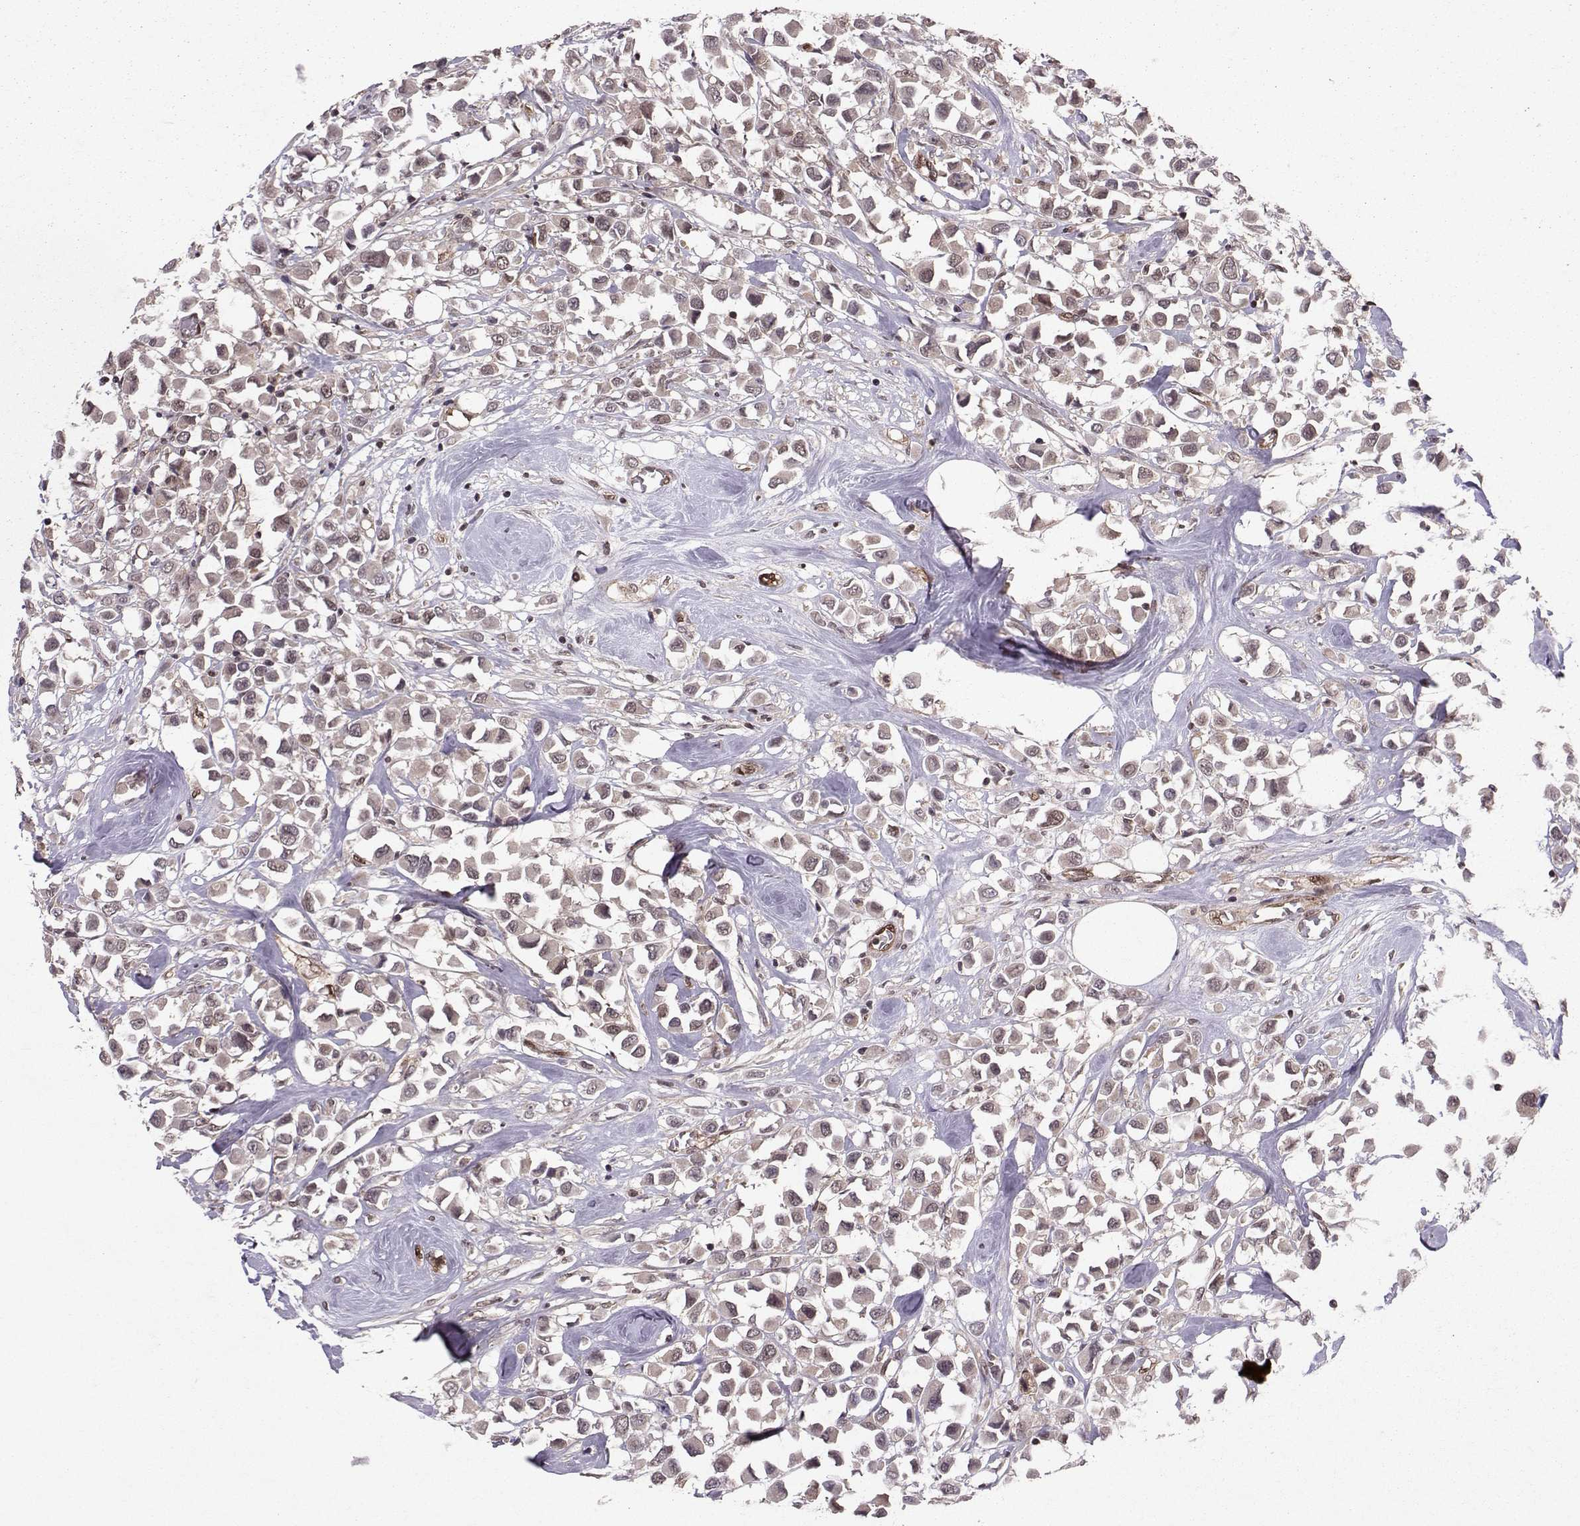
{"staining": {"intensity": "weak", "quantity": "<25%", "location": "cytoplasmic/membranous"}, "tissue": "breast cancer", "cell_type": "Tumor cells", "image_type": "cancer", "snomed": [{"axis": "morphology", "description": "Duct carcinoma"}, {"axis": "topography", "description": "Breast"}], "caption": "This is a micrograph of IHC staining of intraductal carcinoma (breast), which shows no positivity in tumor cells.", "gene": "PPP2R2A", "patient": {"sex": "female", "age": 61}}